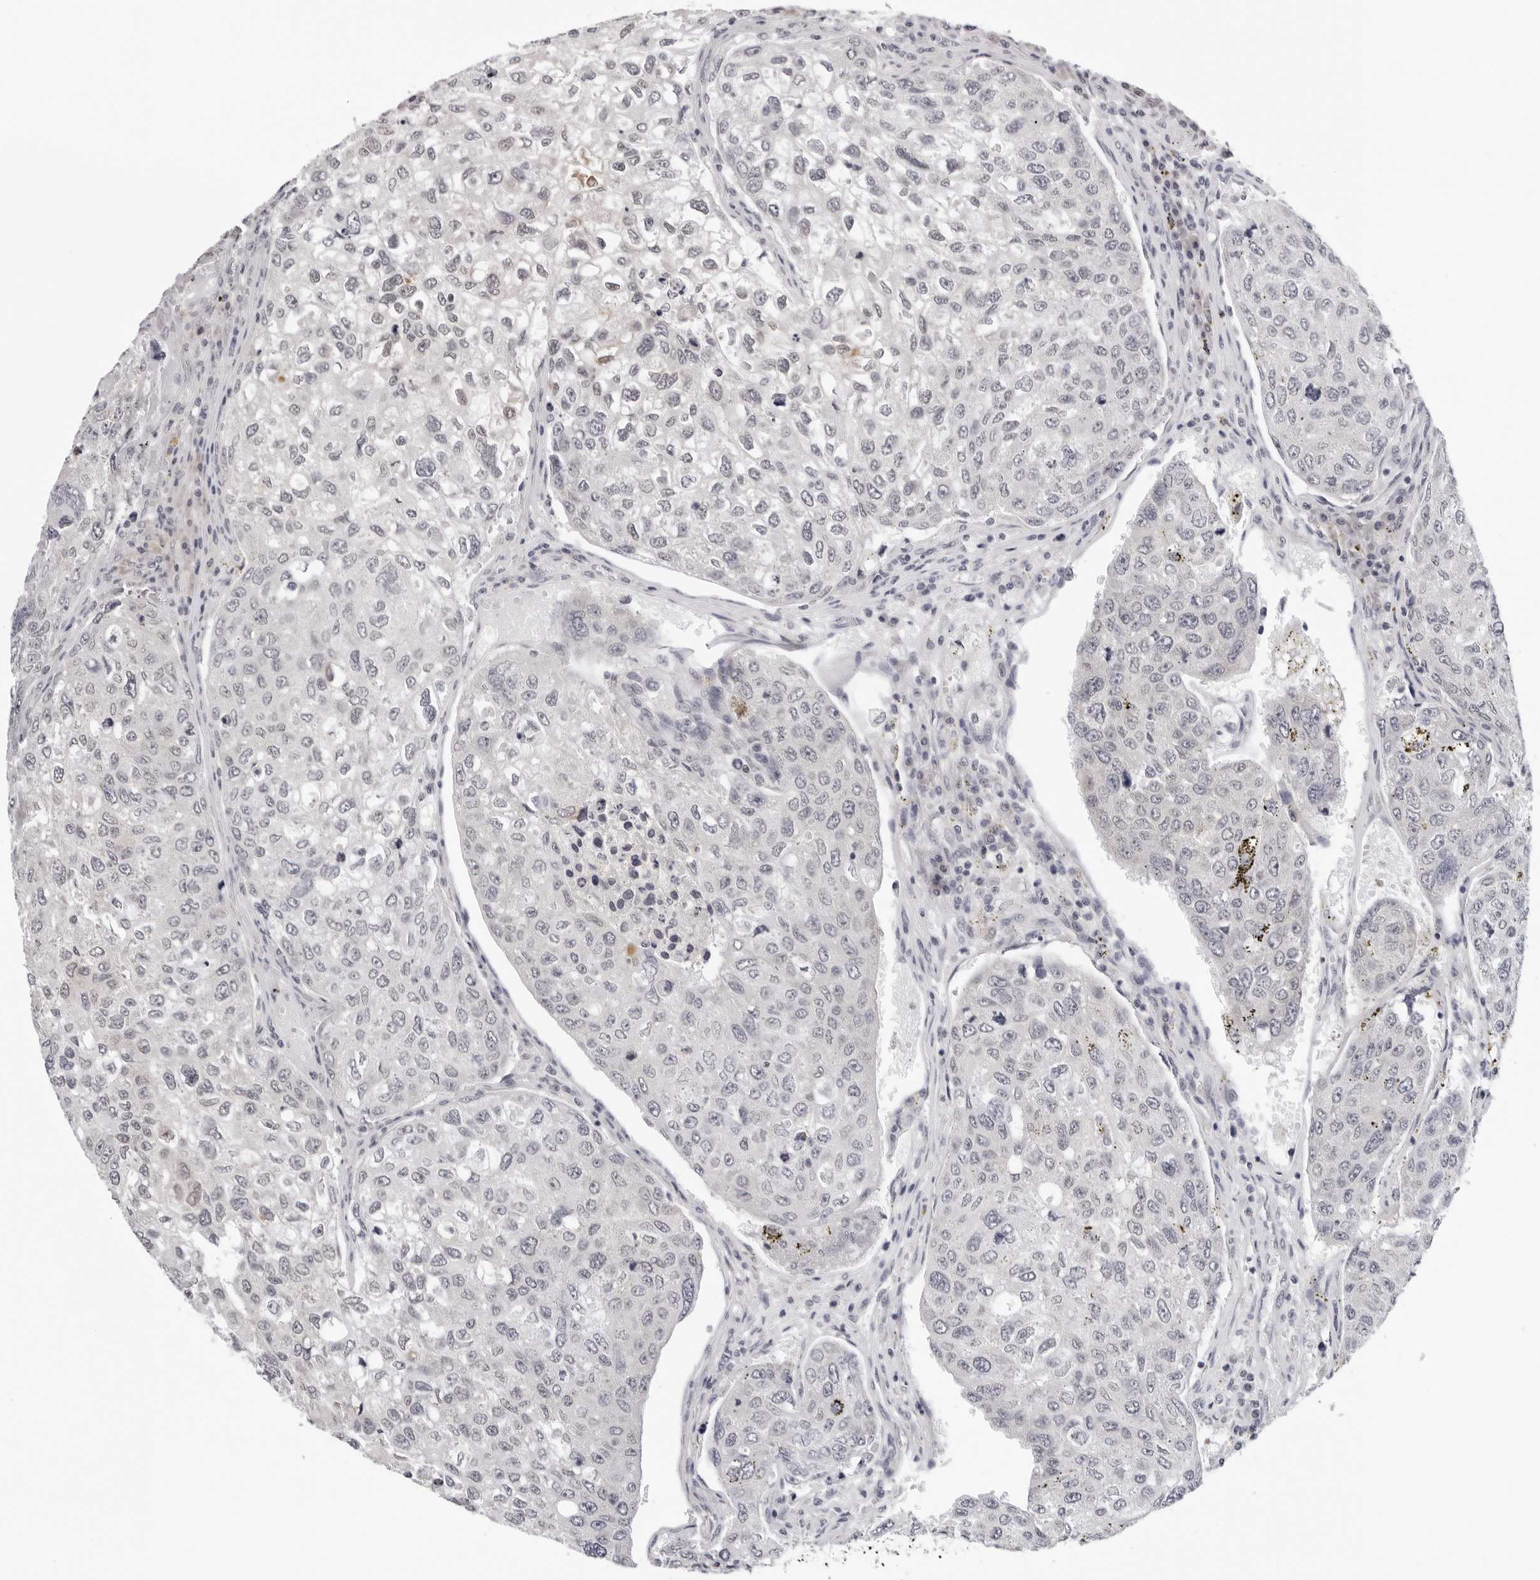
{"staining": {"intensity": "negative", "quantity": "none", "location": "none"}, "tissue": "urothelial cancer", "cell_type": "Tumor cells", "image_type": "cancer", "snomed": [{"axis": "morphology", "description": "Urothelial carcinoma, High grade"}, {"axis": "topography", "description": "Lymph node"}, {"axis": "topography", "description": "Urinary bladder"}], "caption": "Immunohistochemistry histopathology image of neoplastic tissue: human urothelial carcinoma (high-grade) stained with DAB displays no significant protein expression in tumor cells.", "gene": "PRUNE1", "patient": {"sex": "male", "age": 51}}